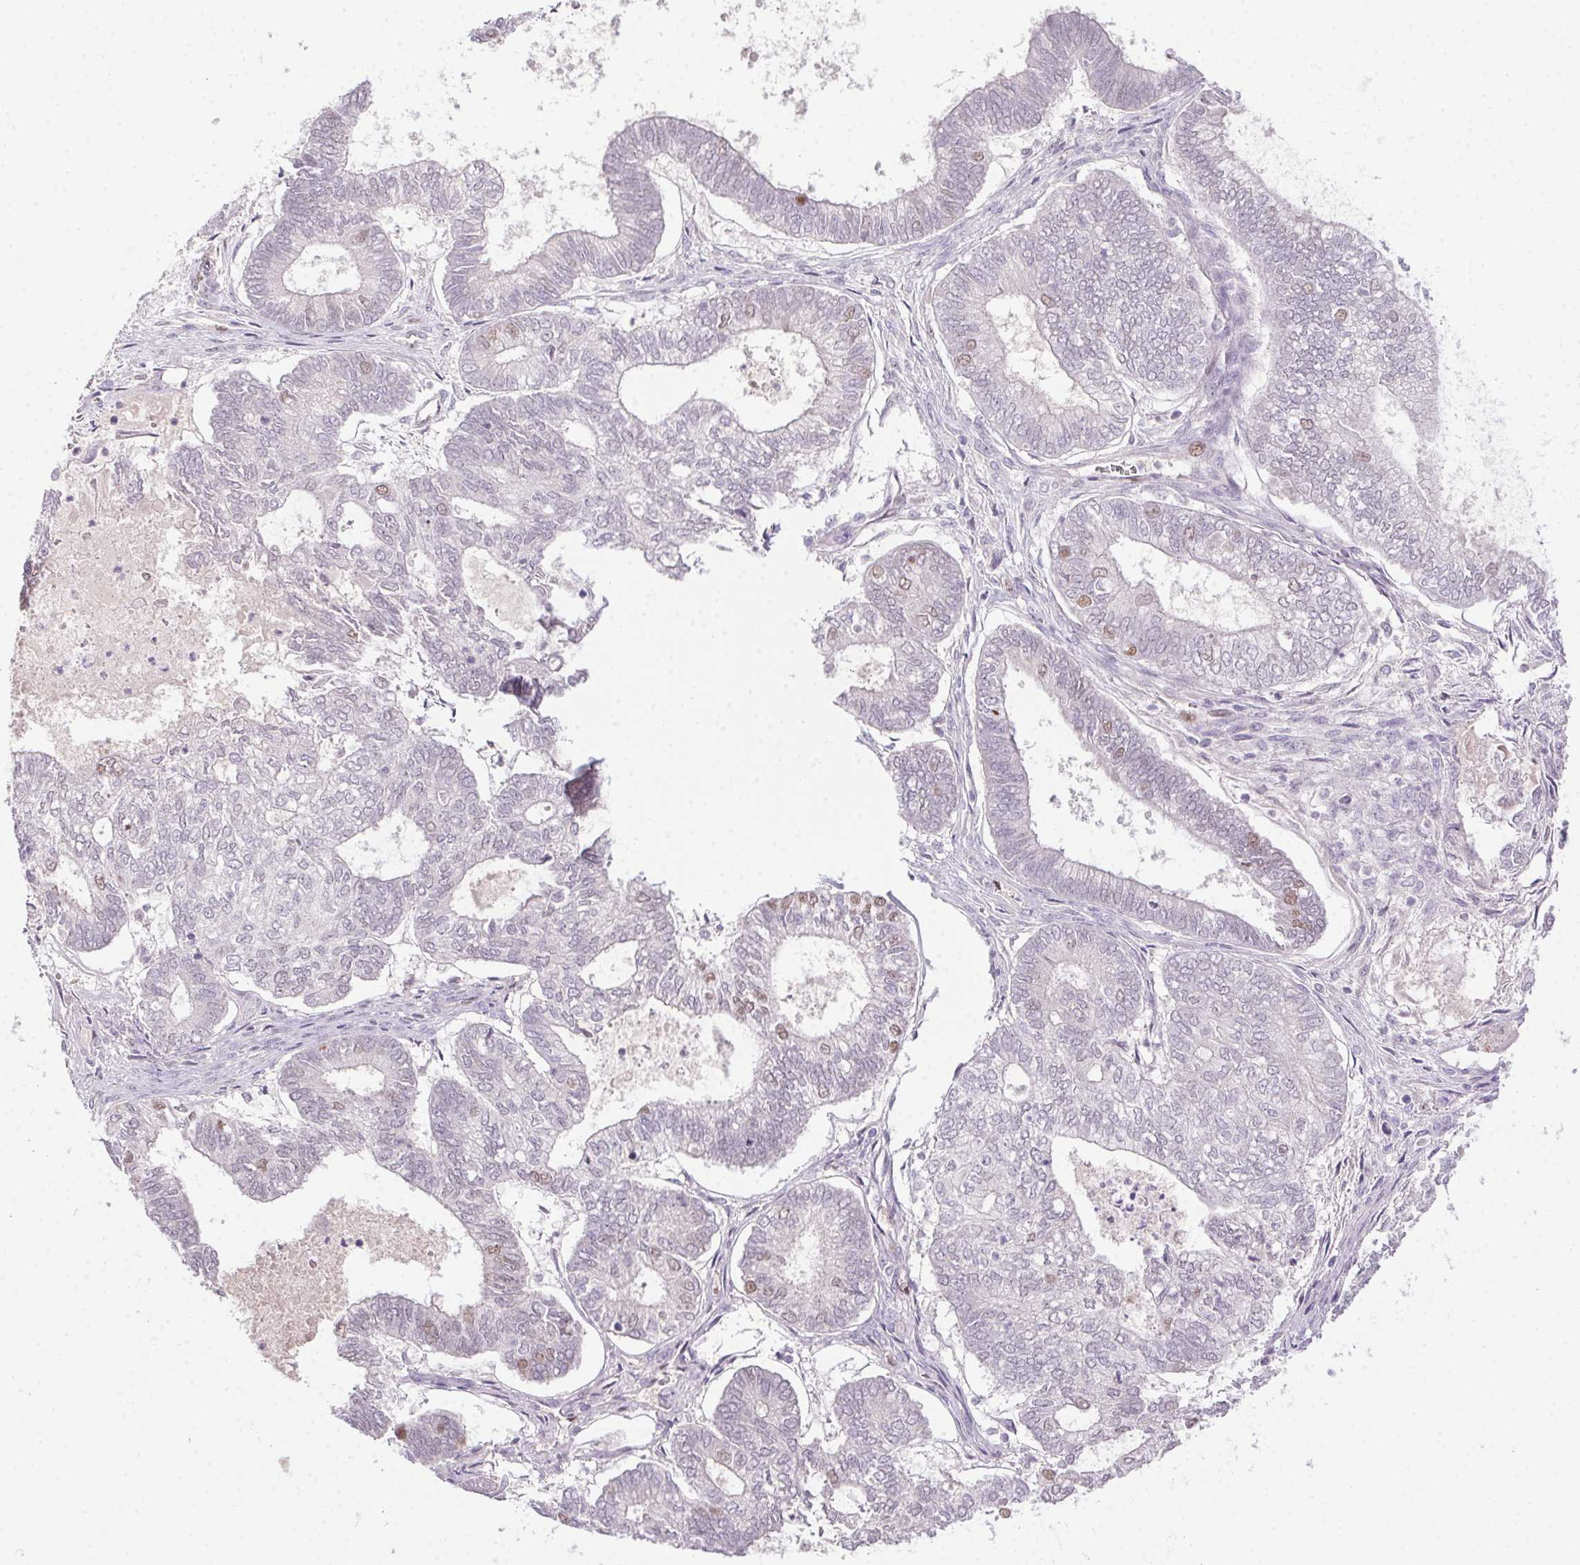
{"staining": {"intensity": "weak", "quantity": "<25%", "location": "nuclear"}, "tissue": "ovarian cancer", "cell_type": "Tumor cells", "image_type": "cancer", "snomed": [{"axis": "morphology", "description": "Carcinoma, endometroid"}, {"axis": "topography", "description": "Ovary"}], "caption": "DAB (3,3'-diaminobenzidine) immunohistochemical staining of human ovarian endometroid carcinoma shows no significant staining in tumor cells.", "gene": "SP9", "patient": {"sex": "female", "age": 64}}